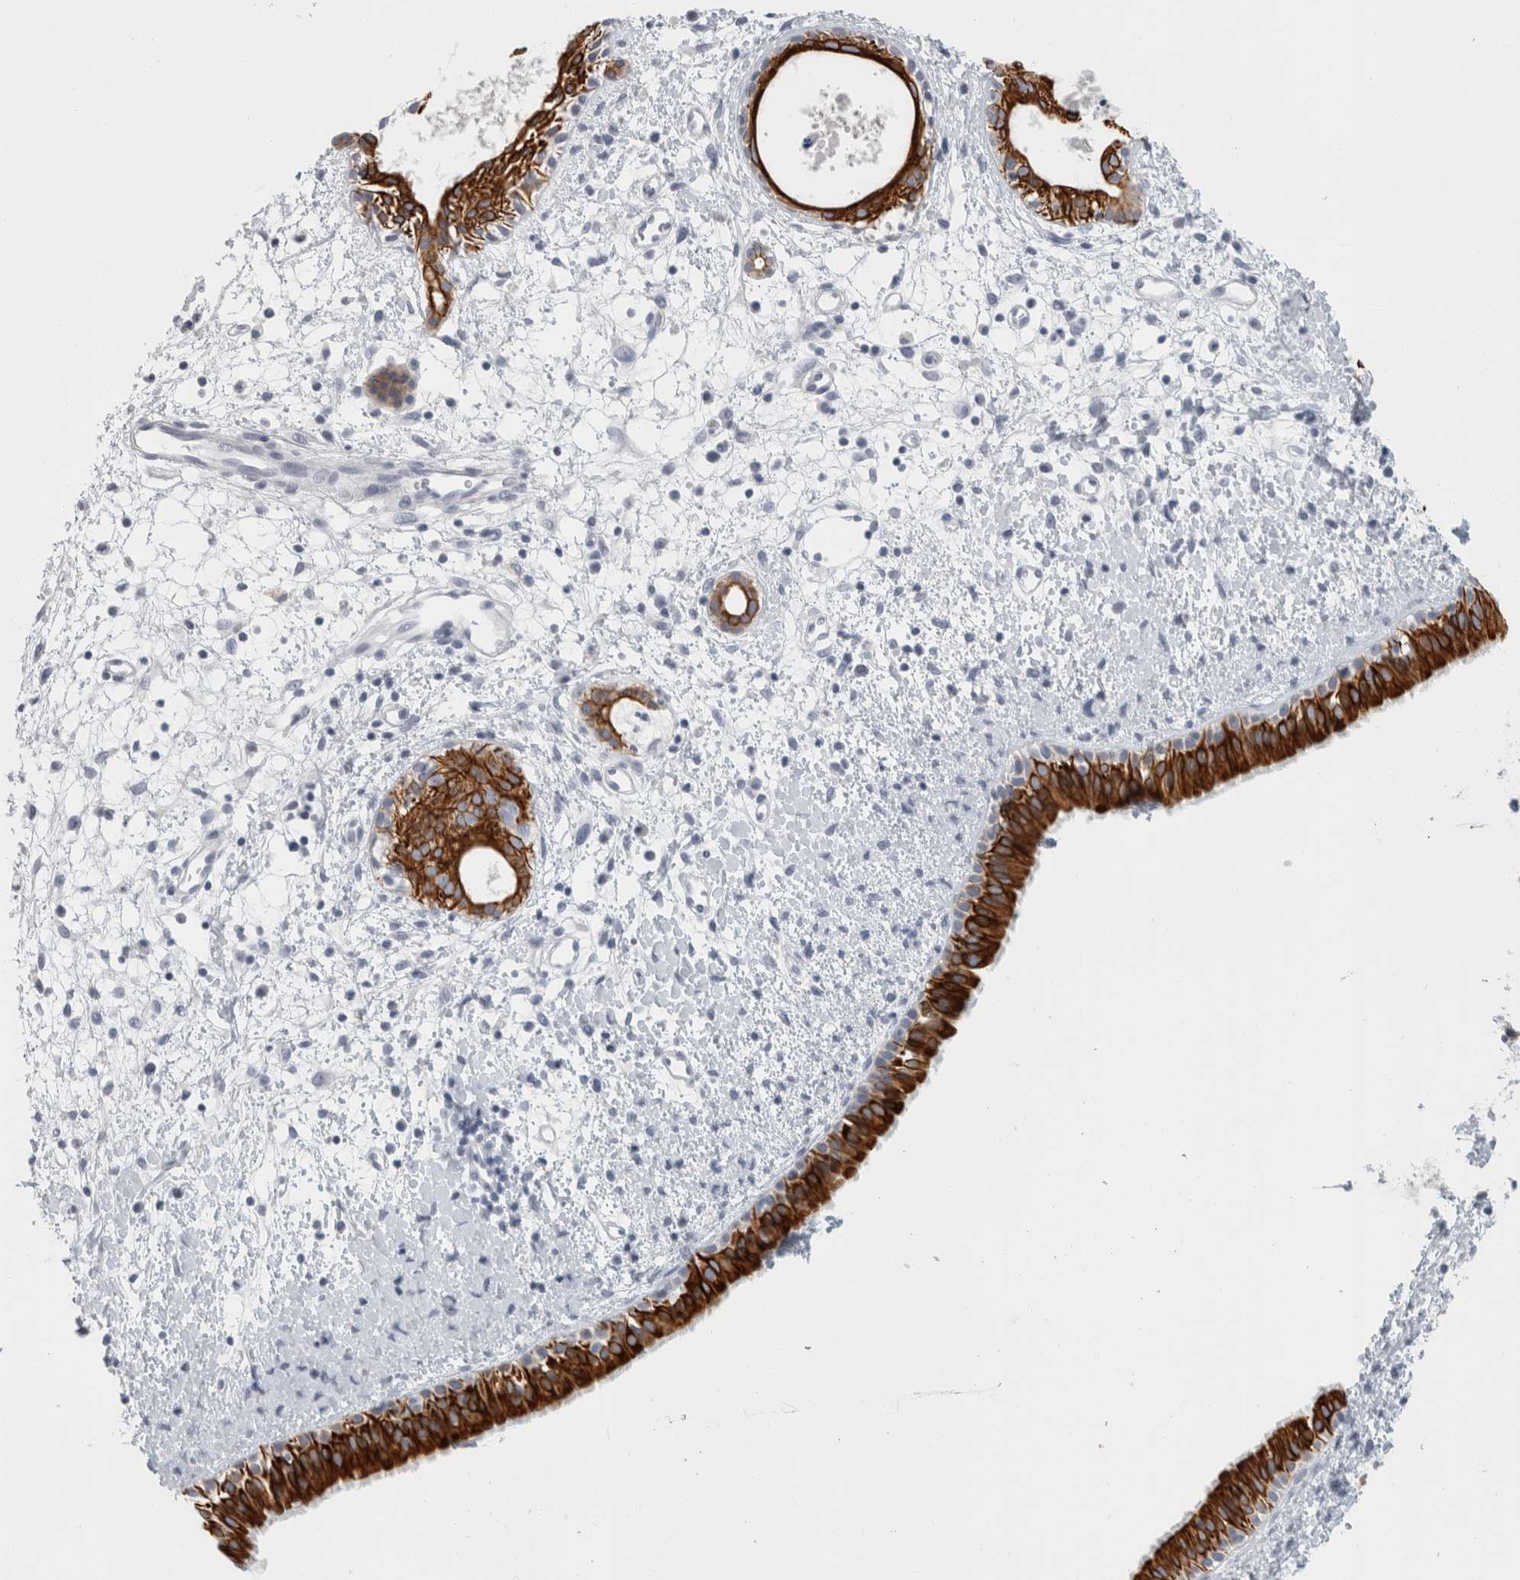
{"staining": {"intensity": "strong", "quantity": "25%-75%", "location": "cytoplasmic/membranous"}, "tissue": "nasopharynx", "cell_type": "Respiratory epithelial cells", "image_type": "normal", "snomed": [{"axis": "morphology", "description": "Normal tissue, NOS"}, {"axis": "topography", "description": "Nasopharynx"}], "caption": "Immunohistochemistry (DAB (3,3'-diaminobenzidine)) staining of normal nasopharynx reveals strong cytoplasmic/membranous protein positivity in approximately 25%-75% of respiratory epithelial cells.", "gene": "SLC28A3", "patient": {"sex": "male", "age": 22}}